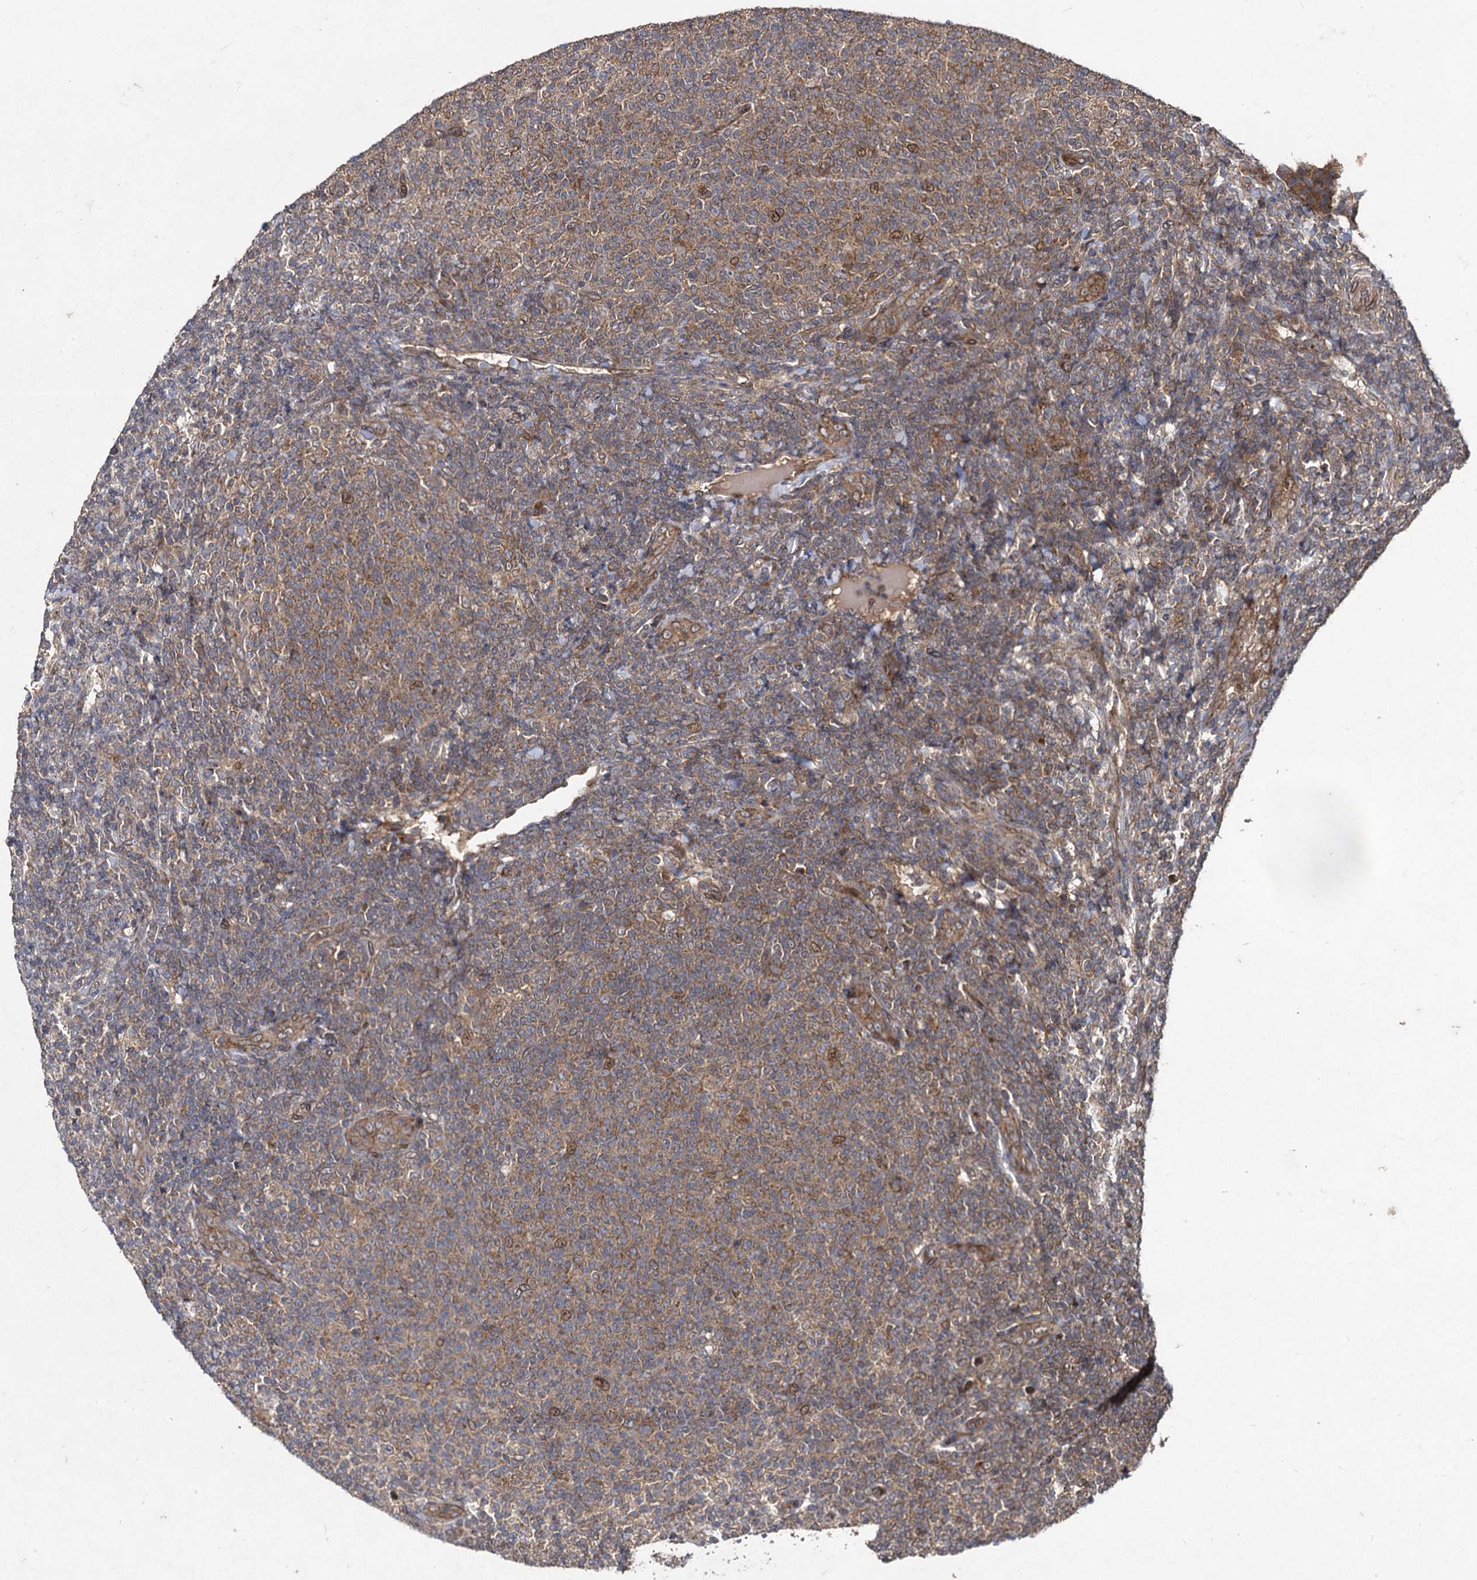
{"staining": {"intensity": "weak", "quantity": ">75%", "location": "cytoplasmic/membranous"}, "tissue": "lymphoma", "cell_type": "Tumor cells", "image_type": "cancer", "snomed": [{"axis": "morphology", "description": "Malignant lymphoma, non-Hodgkin's type, Low grade"}, {"axis": "topography", "description": "Lymph node"}], "caption": "Immunohistochemical staining of malignant lymphoma, non-Hodgkin's type (low-grade) reveals low levels of weak cytoplasmic/membranous protein positivity in about >75% of tumor cells. The staining was performed using DAB, with brown indicating positive protein expression. Nuclei are stained blue with hematoxylin.", "gene": "DCP1B", "patient": {"sex": "male", "age": 66}}